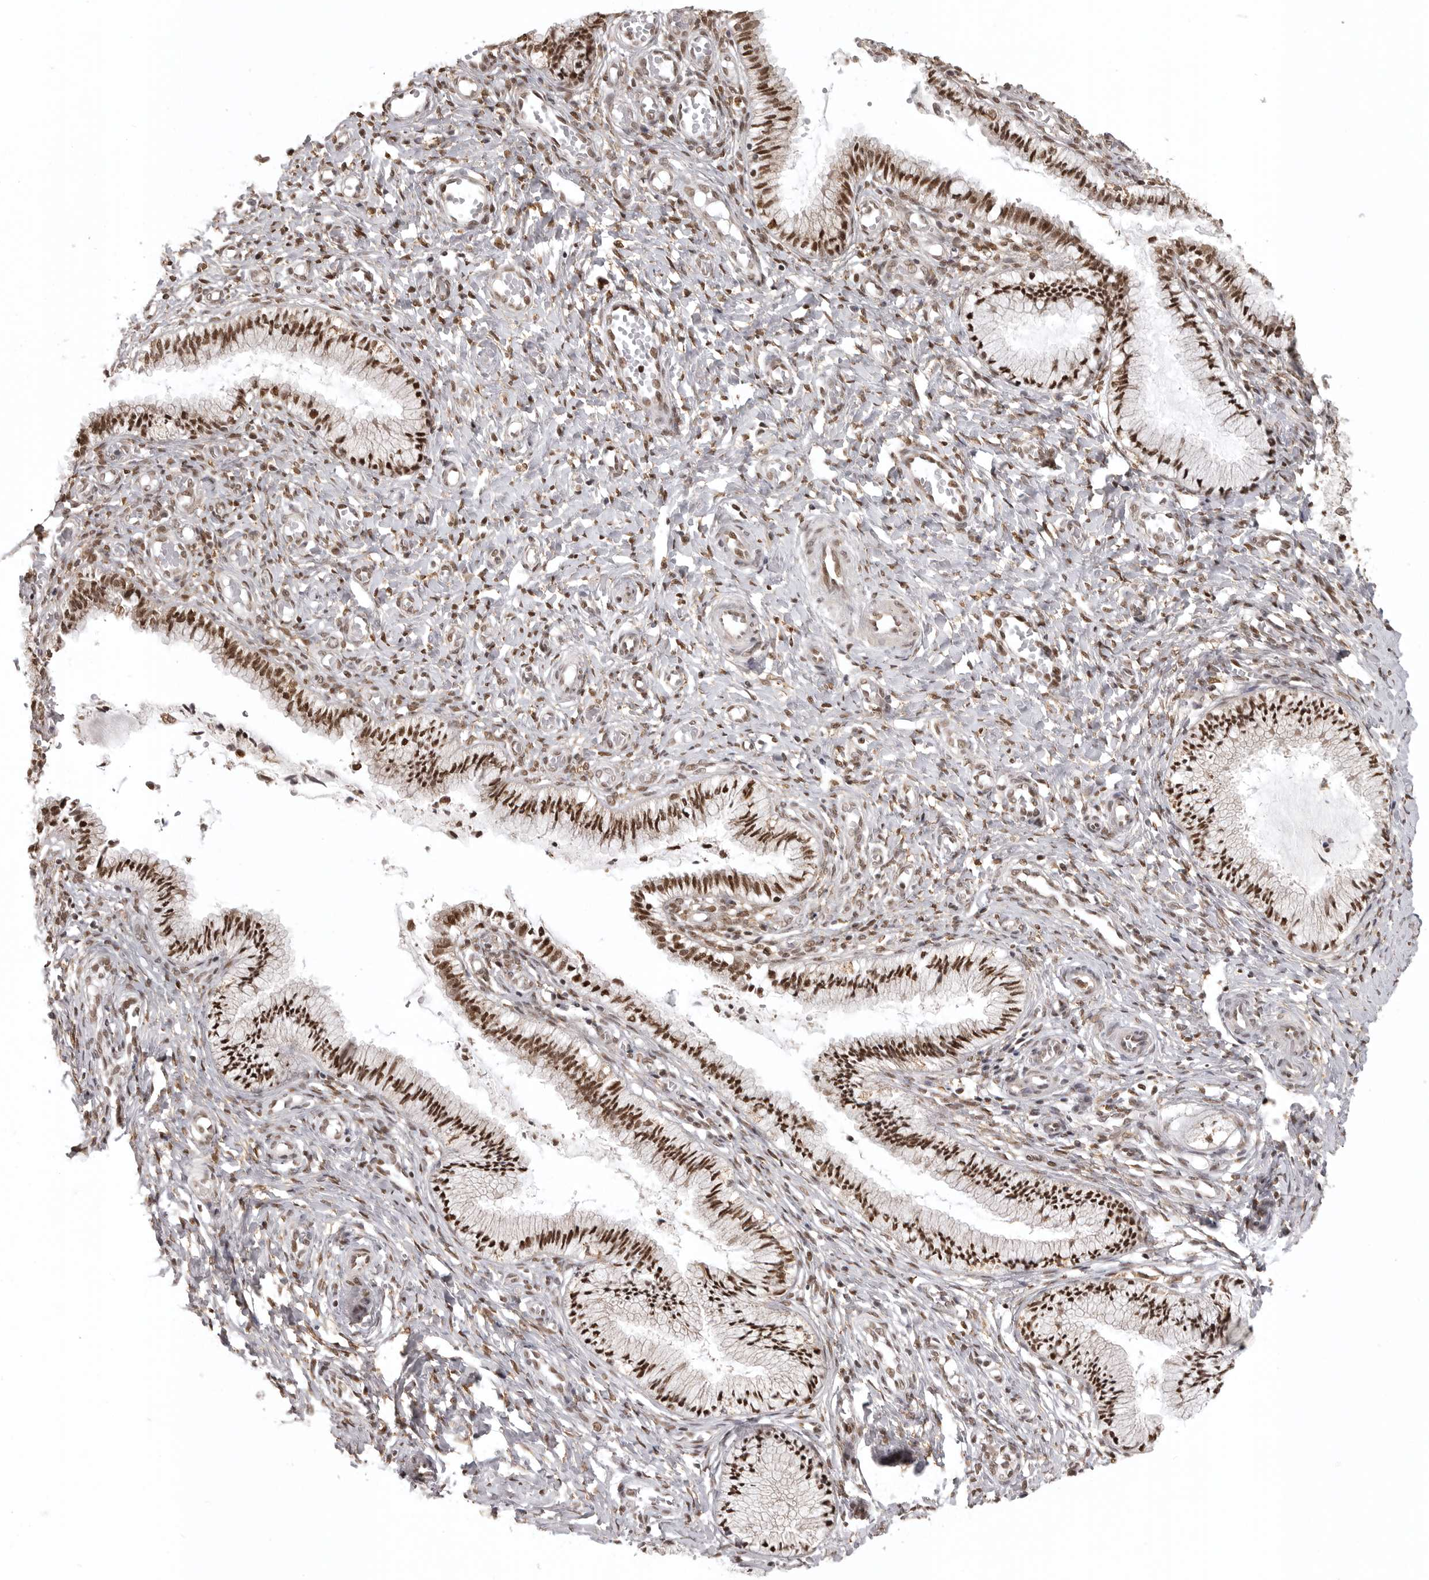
{"staining": {"intensity": "strong", "quantity": ">75%", "location": "nuclear"}, "tissue": "cervix", "cell_type": "Glandular cells", "image_type": "normal", "snomed": [{"axis": "morphology", "description": "Normal tissue, NOS"}, {"axis": "topography", "description": "Cervix"}], "caption": "A high-resolution photomicrograph shows immunohistochemistry staining of unremarkable cervix, which demonstrates strong nuclear staining in approximately >75% of glandular cells.", "gene": "ISG20L2", "patient": {"sex": "female", "age": 27}}